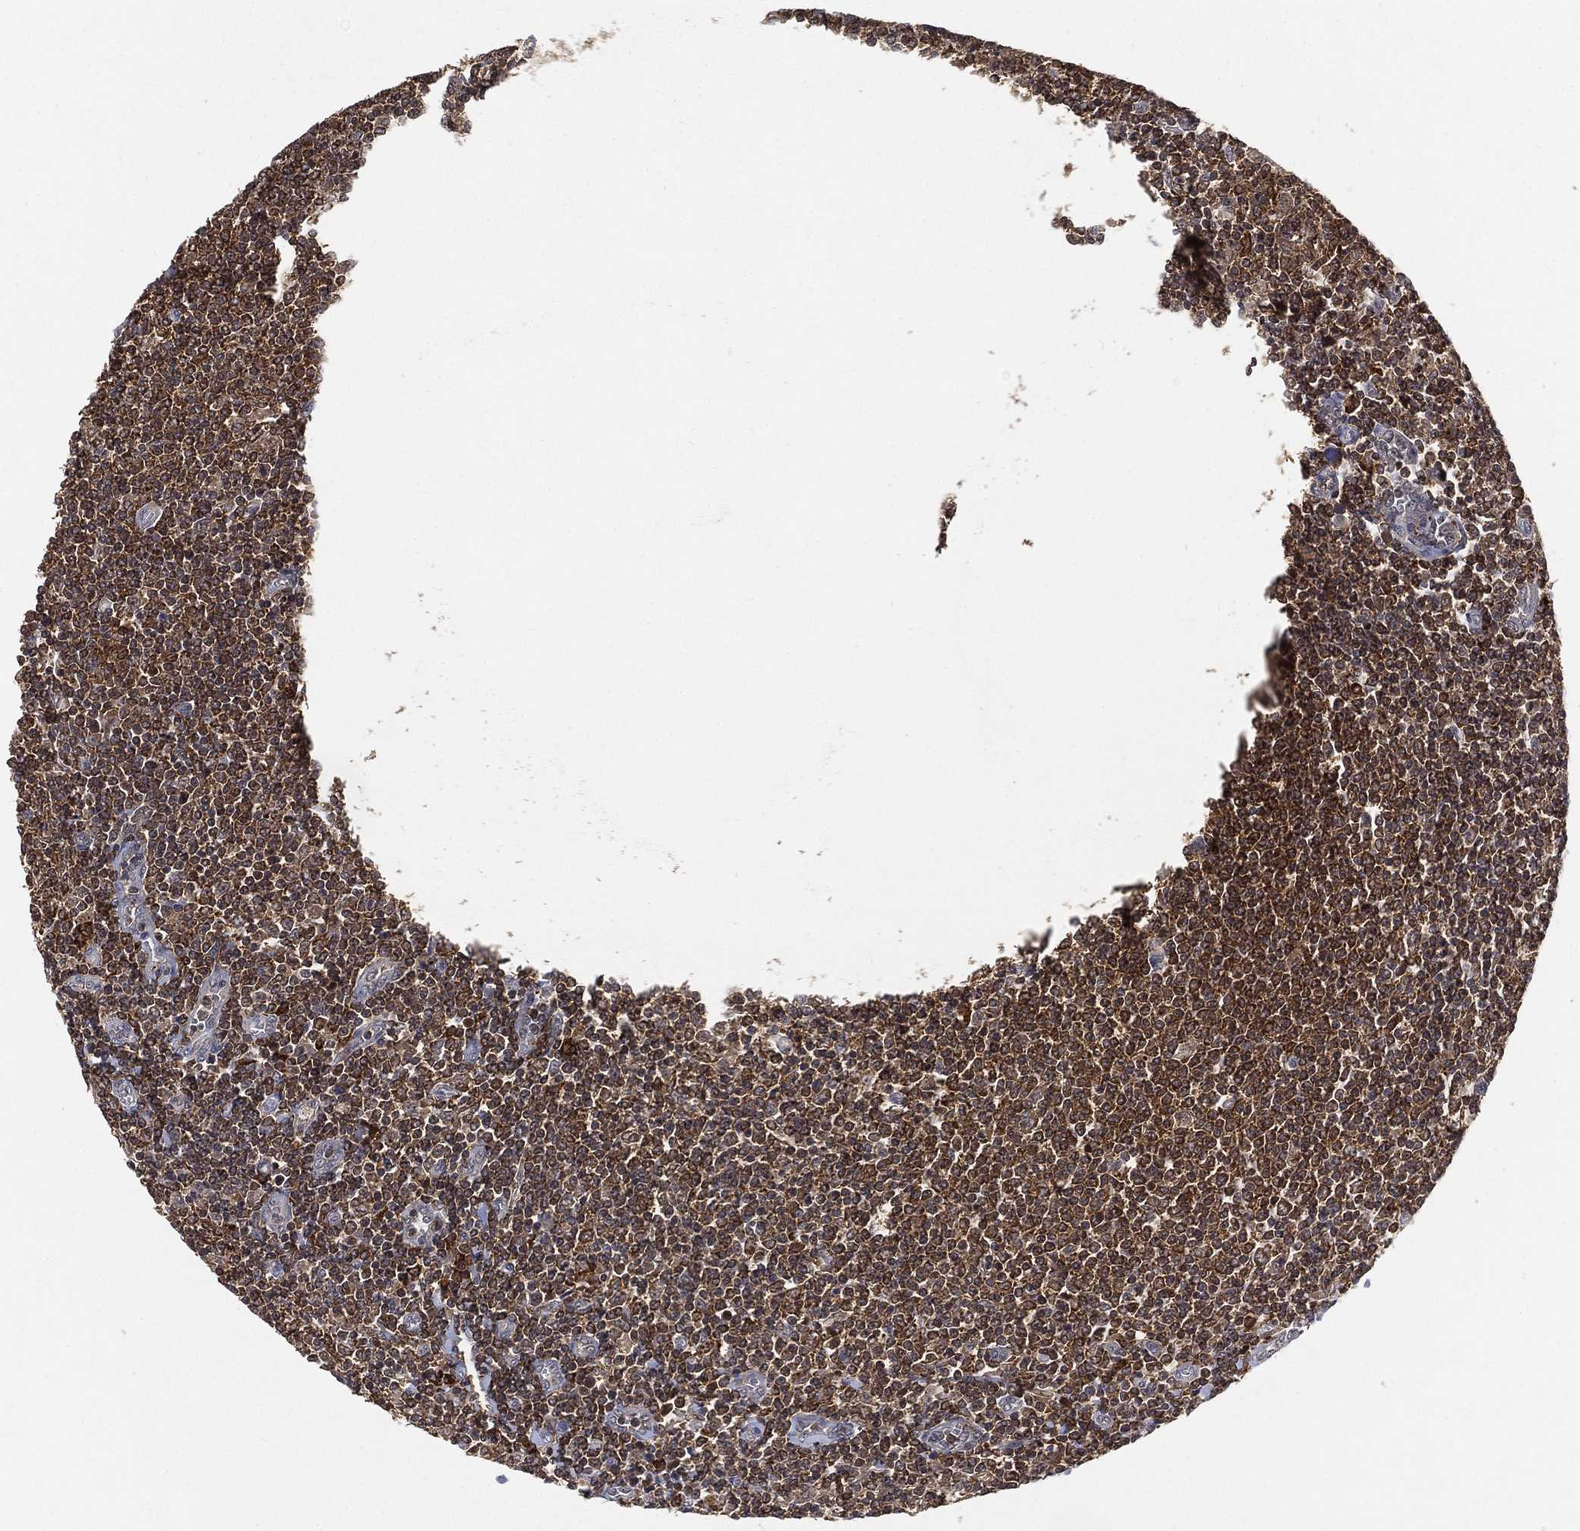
{"staining": {"intensity": "moderate", "quantity": ">75%", "location": "cytoplasmic/membranous"}, "tissue": "lymphoma", "cell_type": "Tumor cells", "image_type": "cancer", "snomed": [{"axis": "morphology", "description": "Malignant lymphoma, non-Hodgkin's type, Low grade"}, {"axis": "topography", "description": "Lymph node"}], "caption": "Immunohistochemical staining of malignant lymphoma, non-Hodgkin's type (low-grade) exhibits medium levels of moderate cytoplasmic/membranous staining in about >75% of tumor cells. Nuclei are stained in blue.", "gene": "WDR26", "patient": {"sex": "male", "age": 52}}